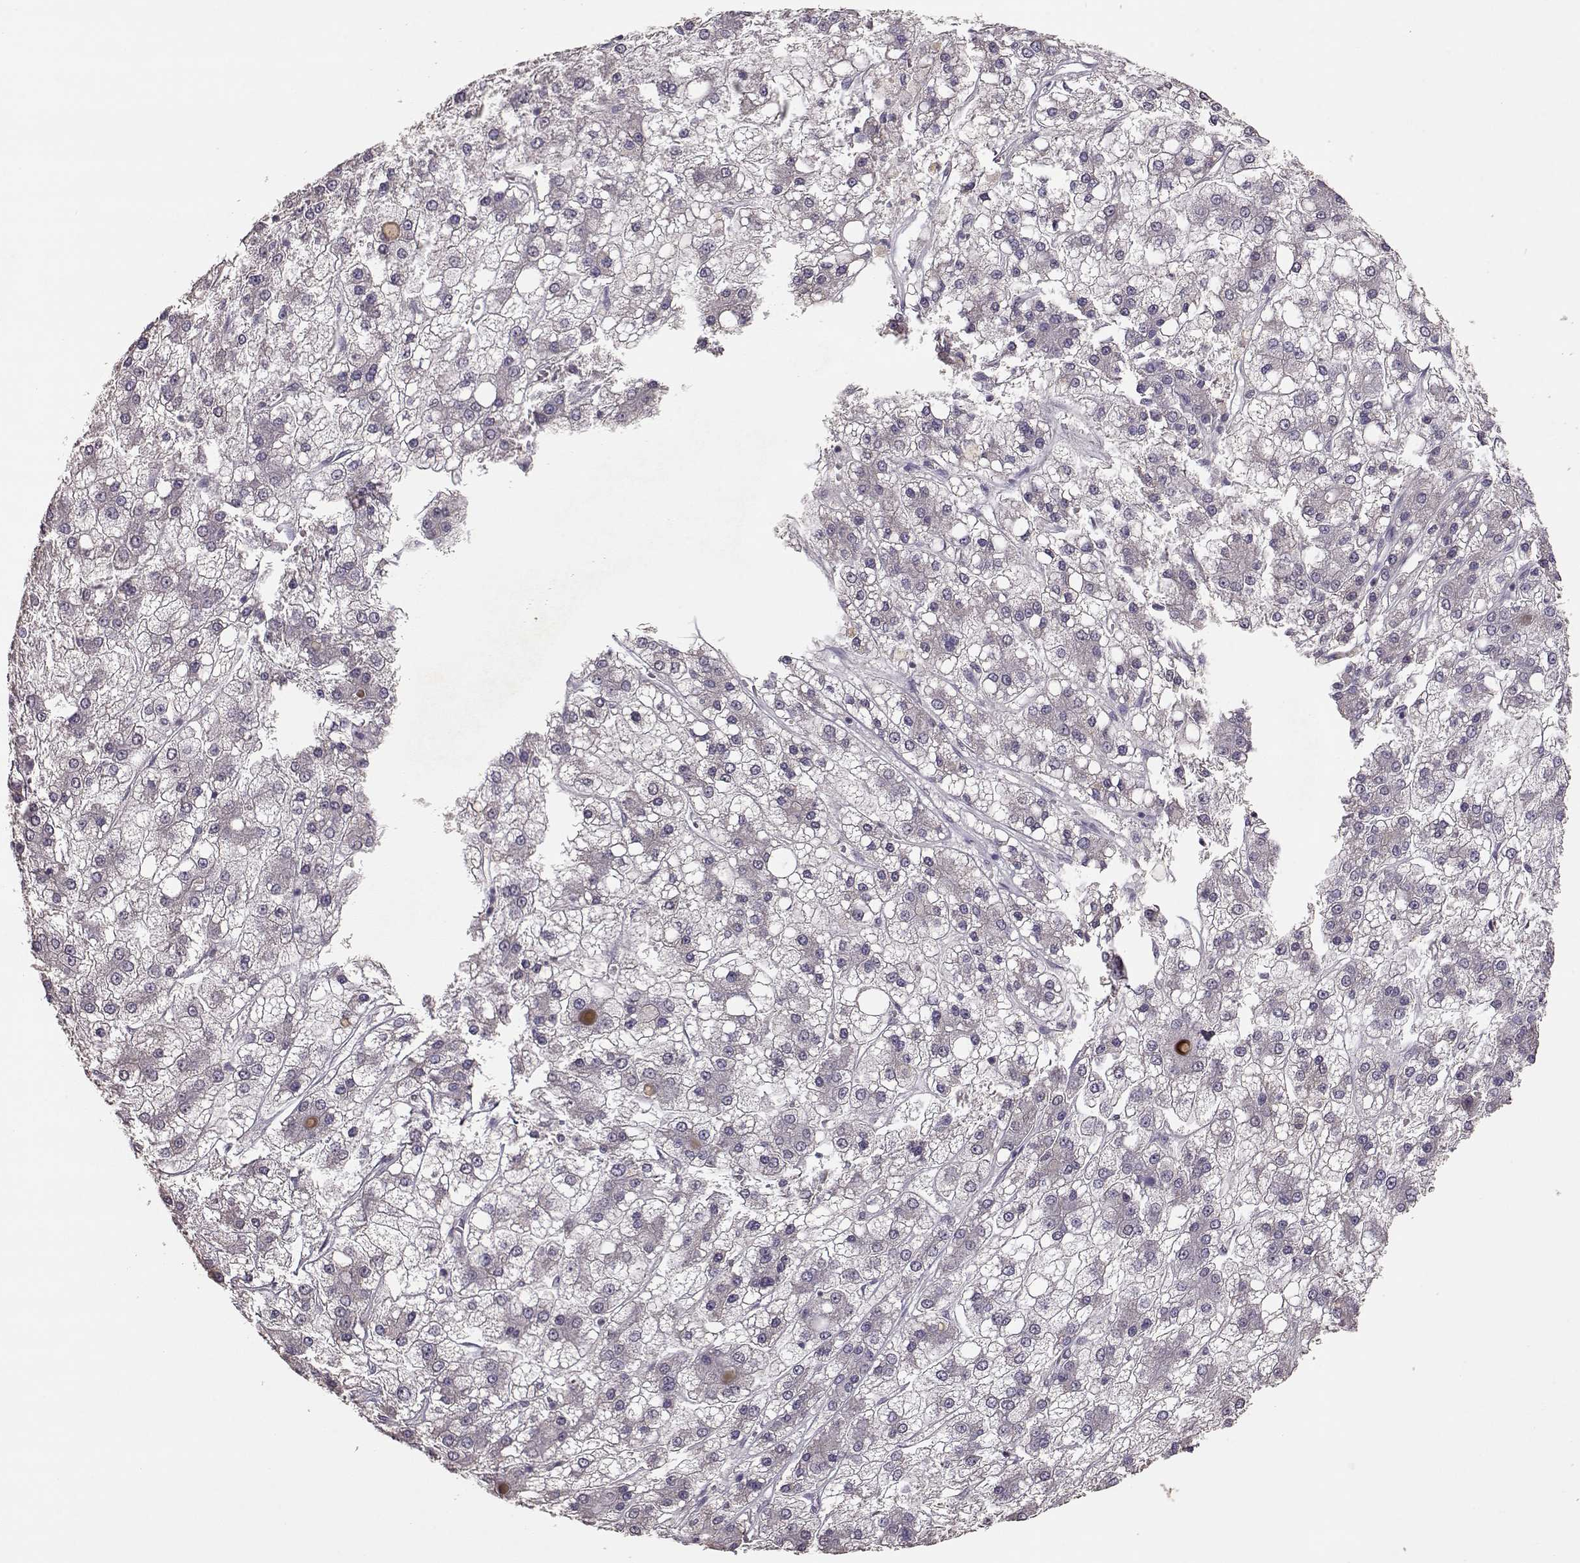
{"staining": {"intensity": "negative", "quantity": "none", "location": "none"}, "tissue": "liver cancer", "cell_type": "Tumor cells", "image_type": "cancer", "snomed": [{"axis": "morphology", "description": "Carcinoma, Hepatocellular, NOS"}, {"axis": "topography", "description": "Liver"}], "caption": "The immunohistochemistry image has no significant expression in tumor cells of liver hepatocellular carcinoma tissue. (DAB (3,3'-diaminobenzidine) immunohistochemistry visualized using brightfield microscopy, high magnification).", "gene": "PMCH", "patient": {"sex": "male", "age": 73}}